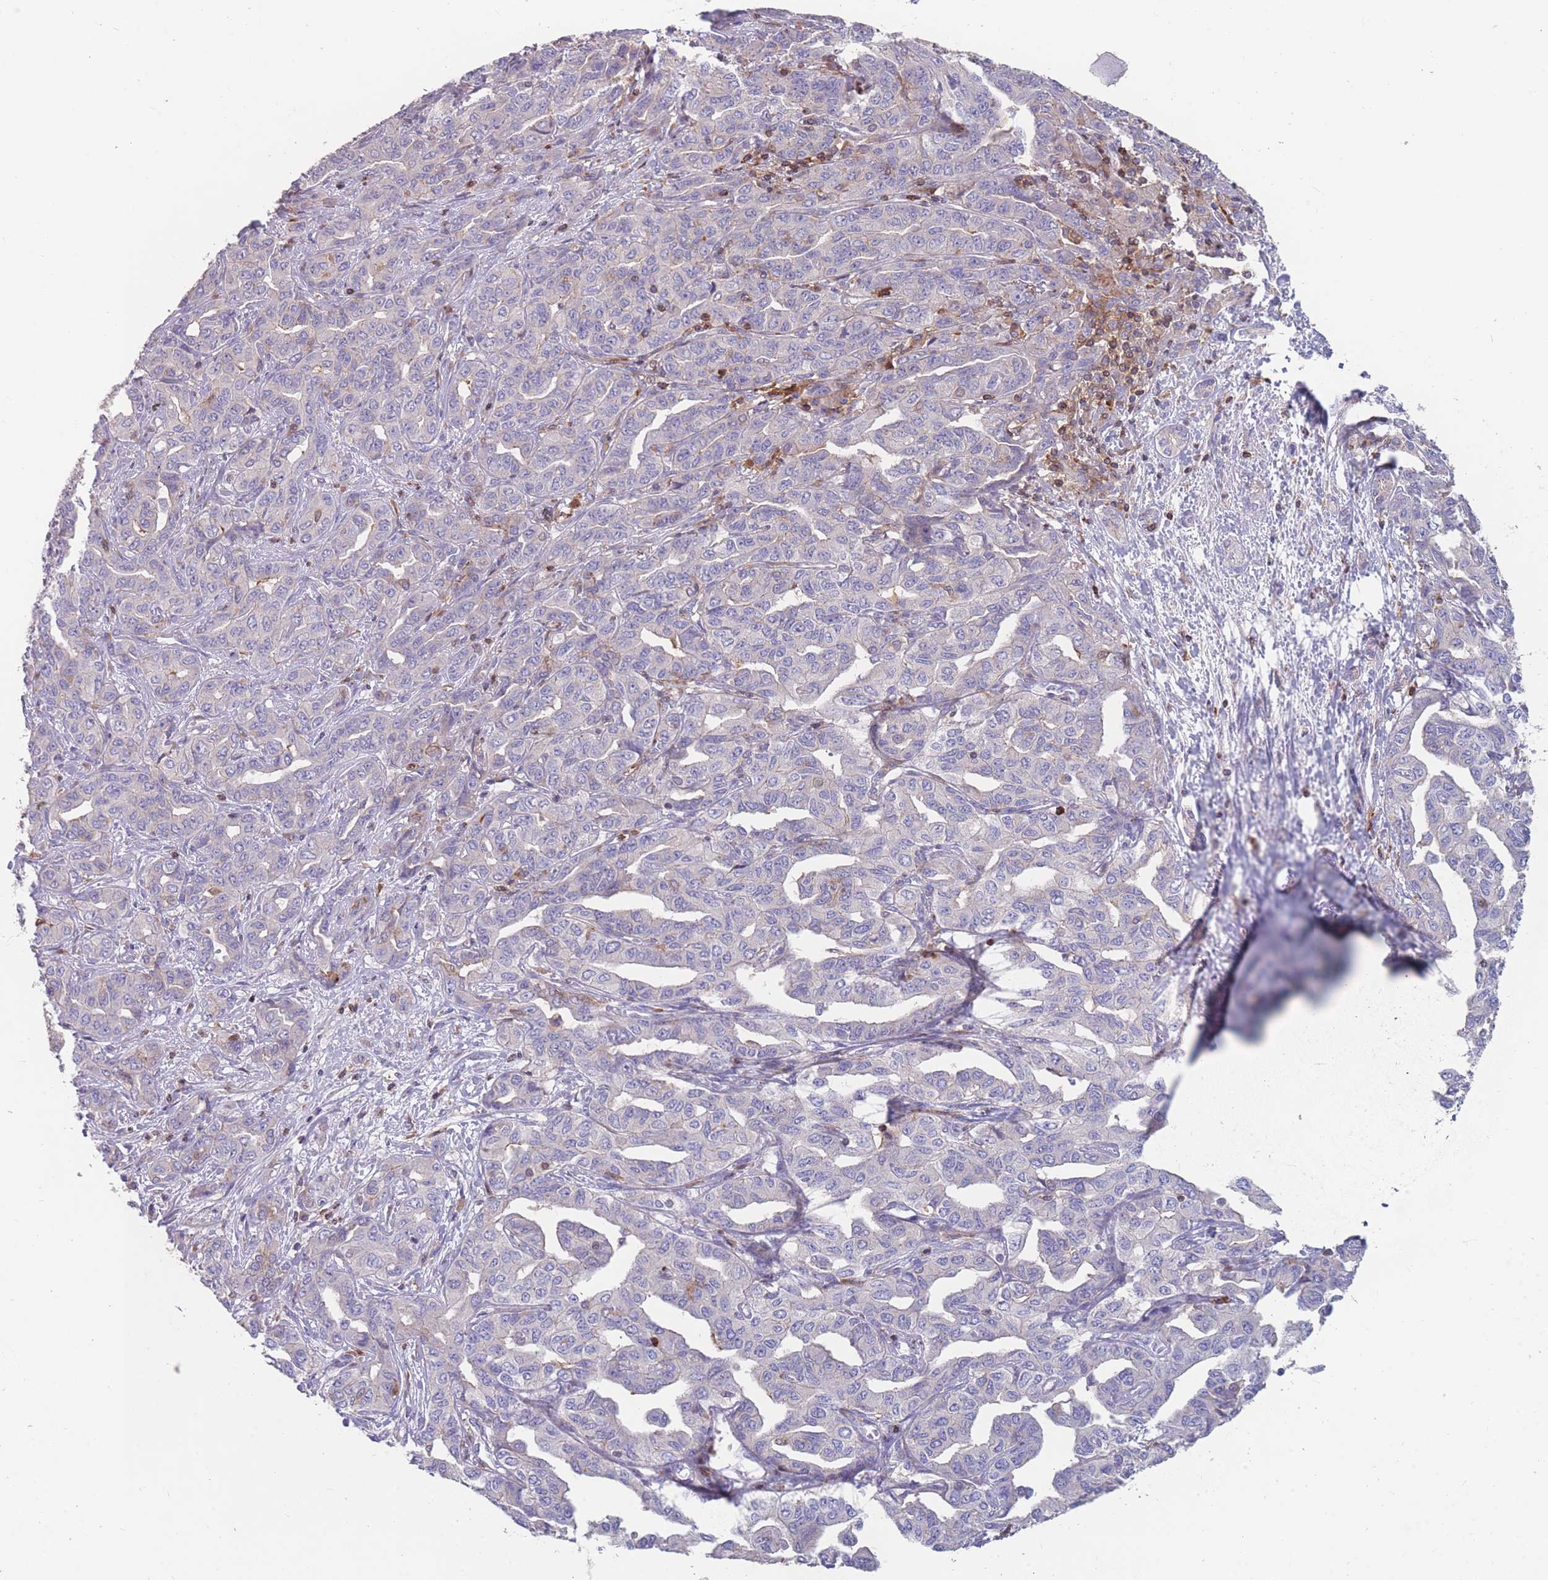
{"staining": {"intensity": "negative", "quantity": "none", "location": "none"}, "tissue": "liver cancer", "cell_type": "Tumor cells", "image_type": "cancer", "snomed": [{"axis": "morphology", "description": "Cholangiocarcinoma"}, {"axis": "topography", "description": "Liver"}], "caption": "Immunohistochemistry of human liver cancer demonstrates no expression in tumor cells. The staining was performed using DAB to visualize the protein expression in brown, while the nuclei were stained in blue with hematoxylin (Magnification: 20x).", "gene": "CD33", "patient": {"sex": "male", "age": 59}}